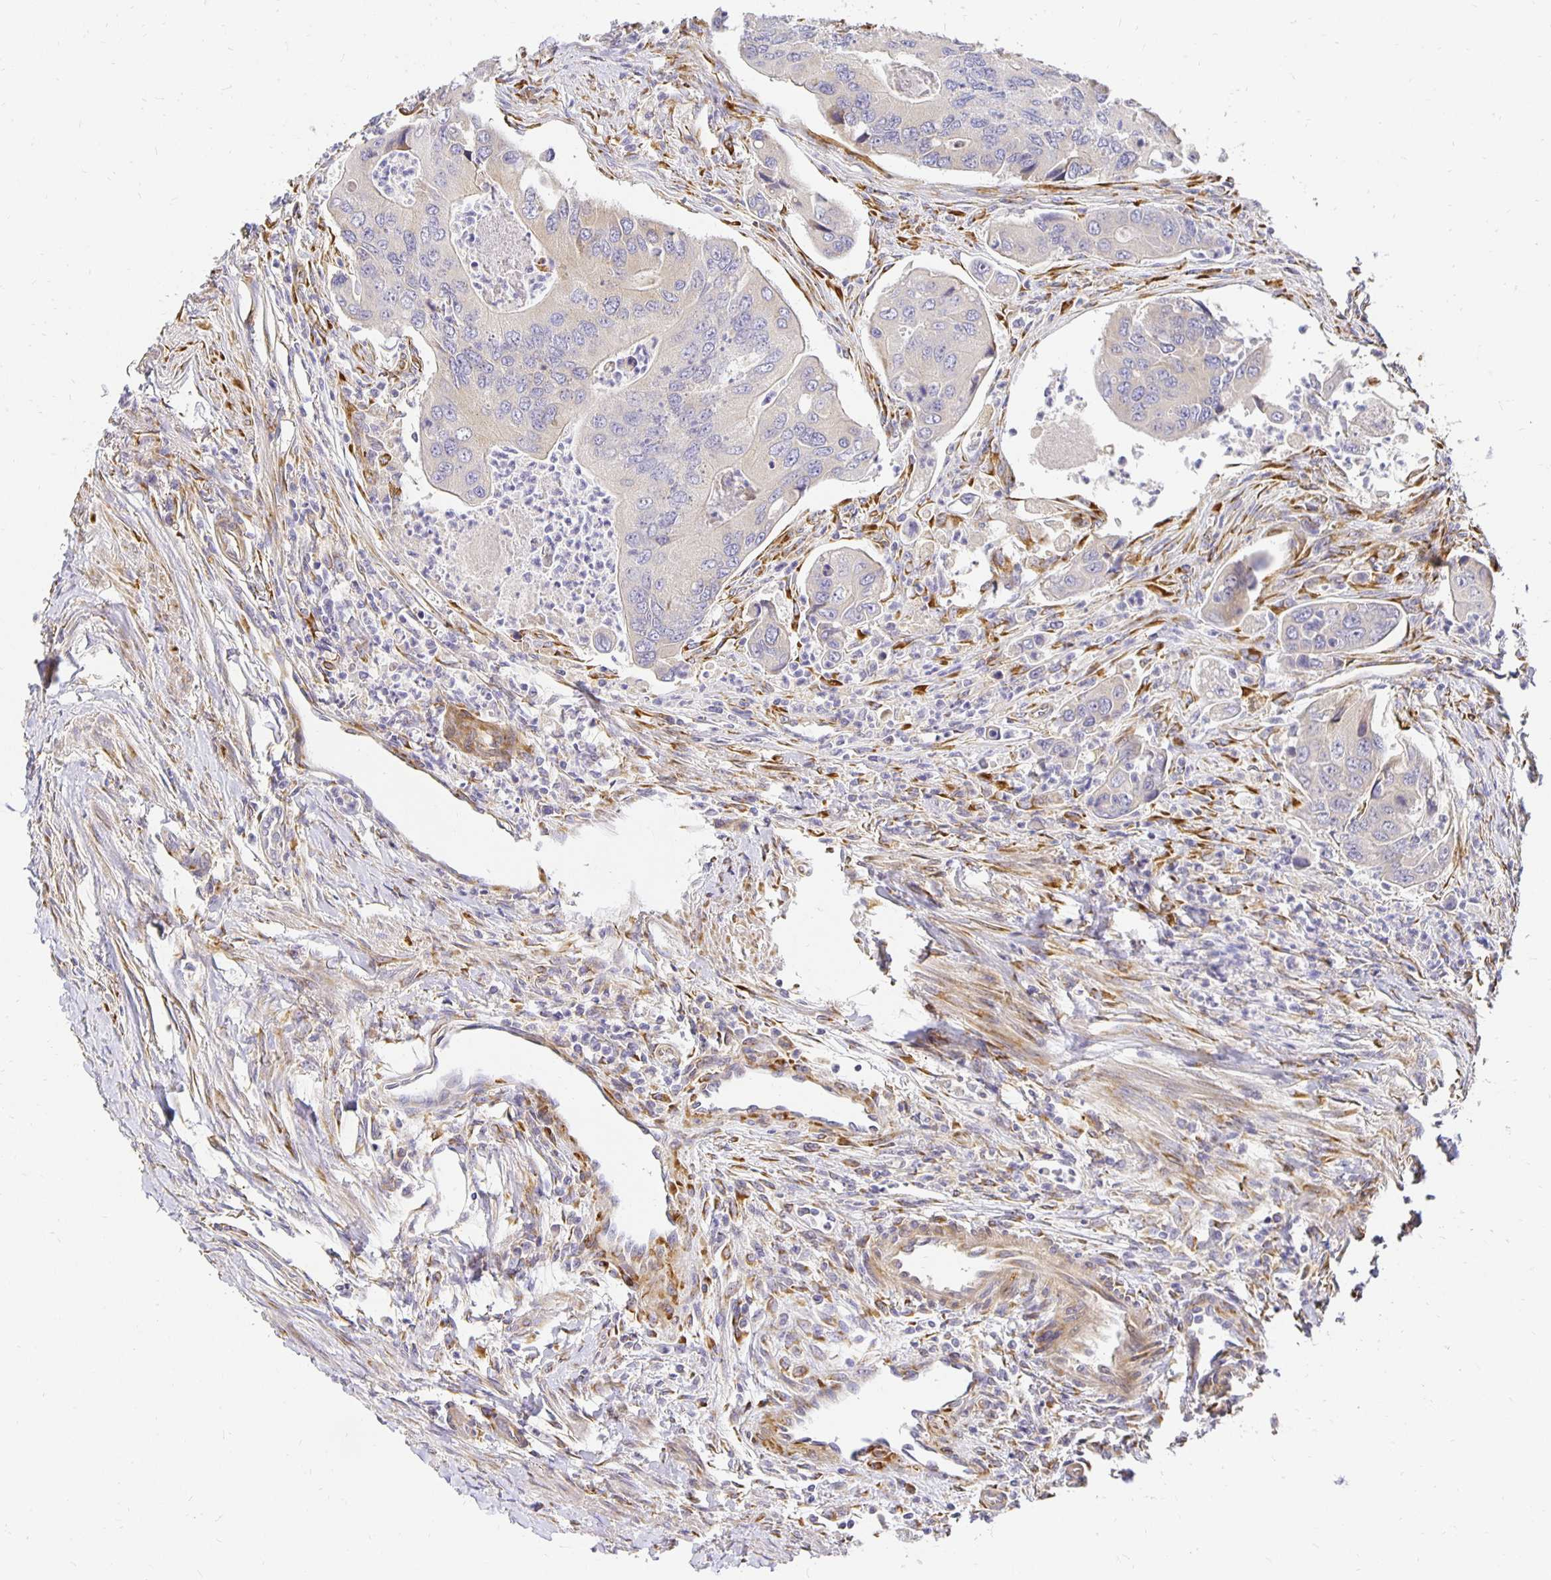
{"staining": {"intensity": "negative", "quantity": "none", "location": "none"}, "tissue": "colorectal cancer", "cell_type": "Tumor cells", "image_type": "cancer", "snomed": [{"axis": "morphology", "description": "Adenocarcinoma, NOS"}, {"axis": "topography", "description": "Colon"}], "caption": "Image shows no protein positivity in tumor cells of colorectal adenocarcinoma tissue.", "gene": "PLOD1", "patient": {"sex": "female", "age": 67}}